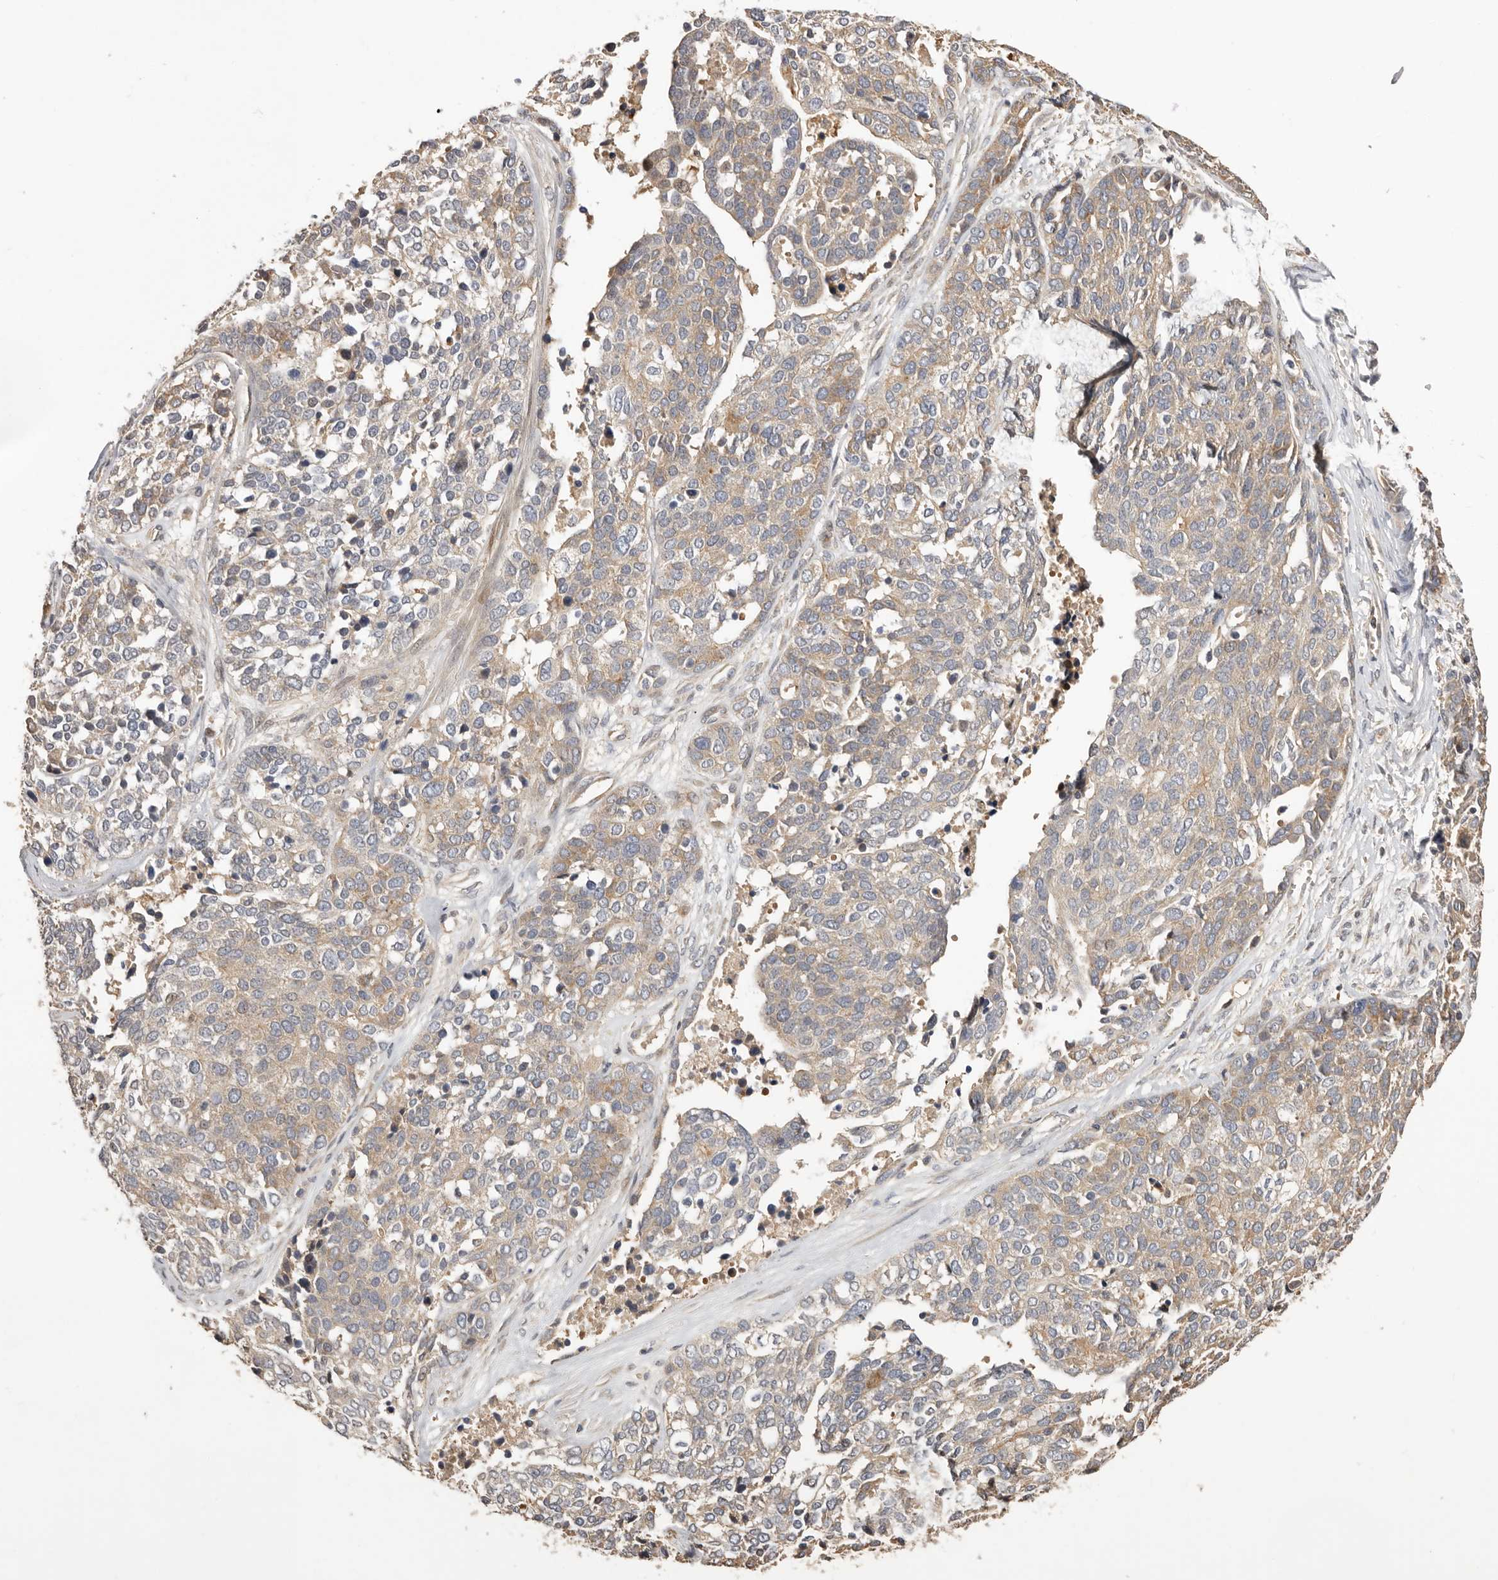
{"staining": {"intensity": "weak", "quantity": ">75%", "location": "cytoplasmic/membranous"}, "tissue": "ovarian cancer", "cell_type": "Tumor cells", "image_type": "cancer", "snomed": [{"axis": "morphology", "description": "Cystadenocarcinoma, serous, NOS"}, {"axis": "topography", "description": "Ovary"}], "caption": "Weak cytoplasmic/membranous protein staining is appreciated in about >75% of tumor cells in serous cystadenocarcinoma (ovarian). (IHC, brightfield microscopy, high magnification).", "gene": "DOP1A", "patient": {"sex": "female", "age": 44}}